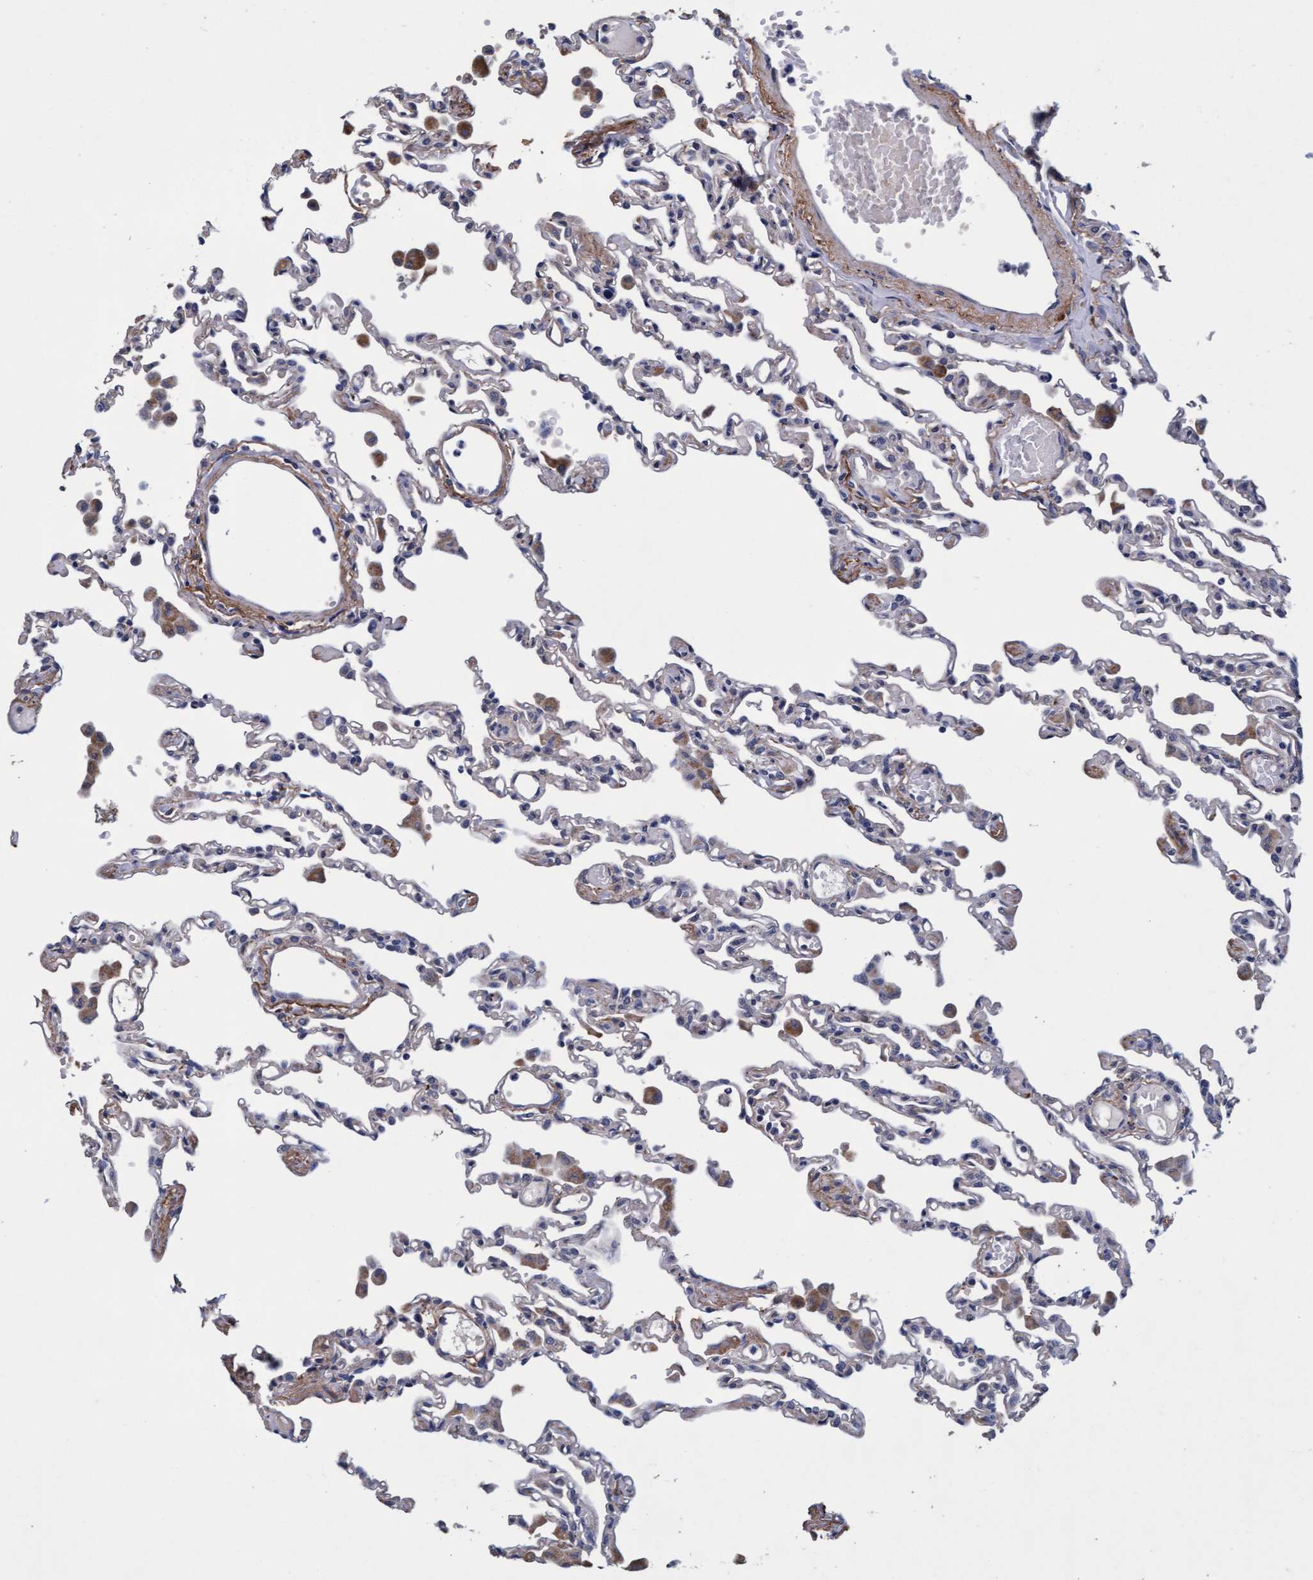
{"staining": {"intensity": "negative", "quantity": "none", "location": "none"}, "tissue": "lung", "cell_type": "Alveolar cells", "image_type": "normal", "snomed": [{"axis": "morphology", "description": "Normal tissue, NOS"}, {"axis": "topography", "description": "Bronchus"}, {"axis": "topography", "description": "Lung"}], "caption": "This micrograph is of normal lung stained with immunohistochemistry (IHC) to label a protein in brown with the nuclei are counter-stained blue. There is no staining in alveolar cells. (DAB IHC visualized using brightfield microscopy, high magnification).", "gene": "CPQ", "patient": {"sex": "female", "age": 49}}